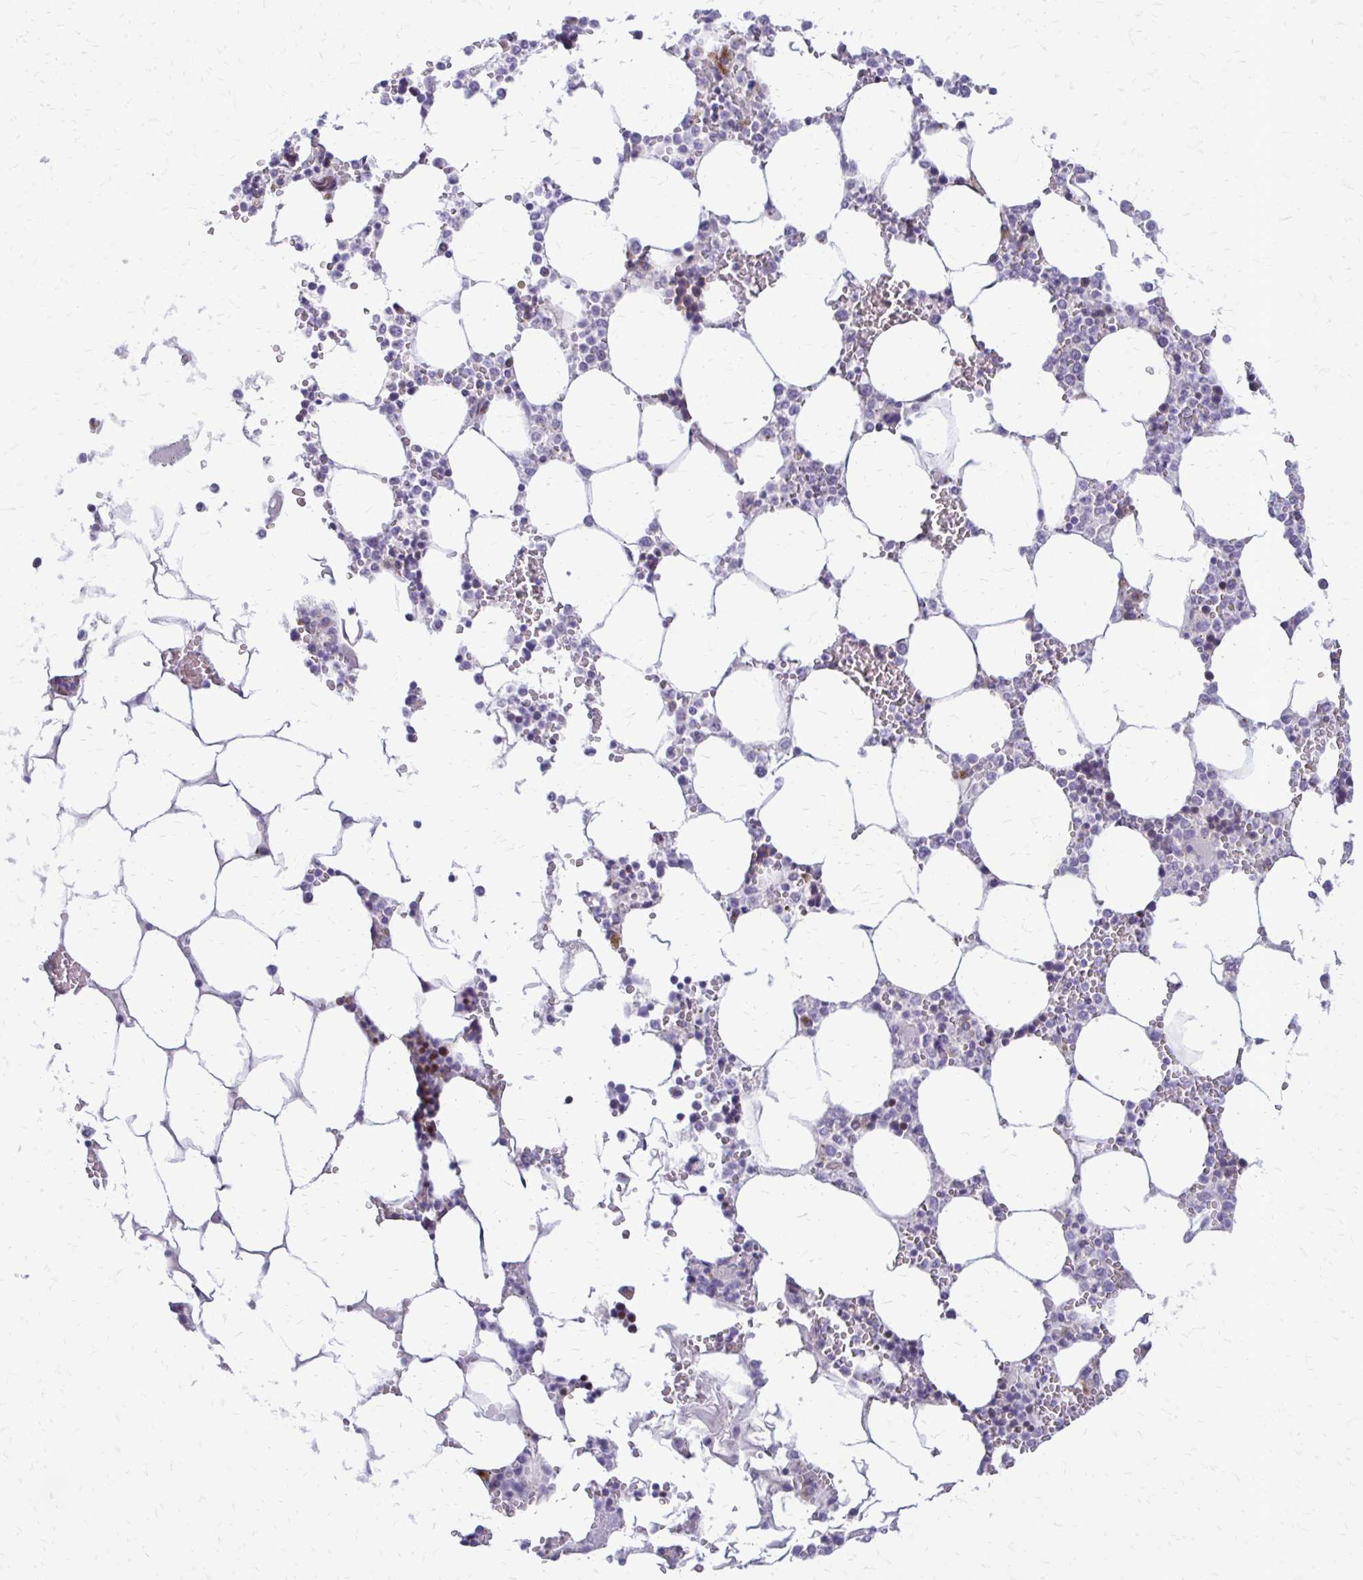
{"staining": {"intensity": "negative", "quantity": "none", "location": "none"}, "tissue": "bone marrow", "cell_type": "Hematopoietic cells", "image_type": "normal", "snomed": [{"axis": "morphology", "description": "Normal tissue, NOS"}, {"axis": "topography", "description": "Bone marrow"}], "caption": "This is a photomicrograph of IHC staining of unremarkable bone marrow, which shows no expression in hematopoietic cells. The staining is performed using DAB brown chromogen with nuclei counter-stained in using hematoxylin.", "gene": "EPYC", "patient": {"sex": "male", "age": 64}}